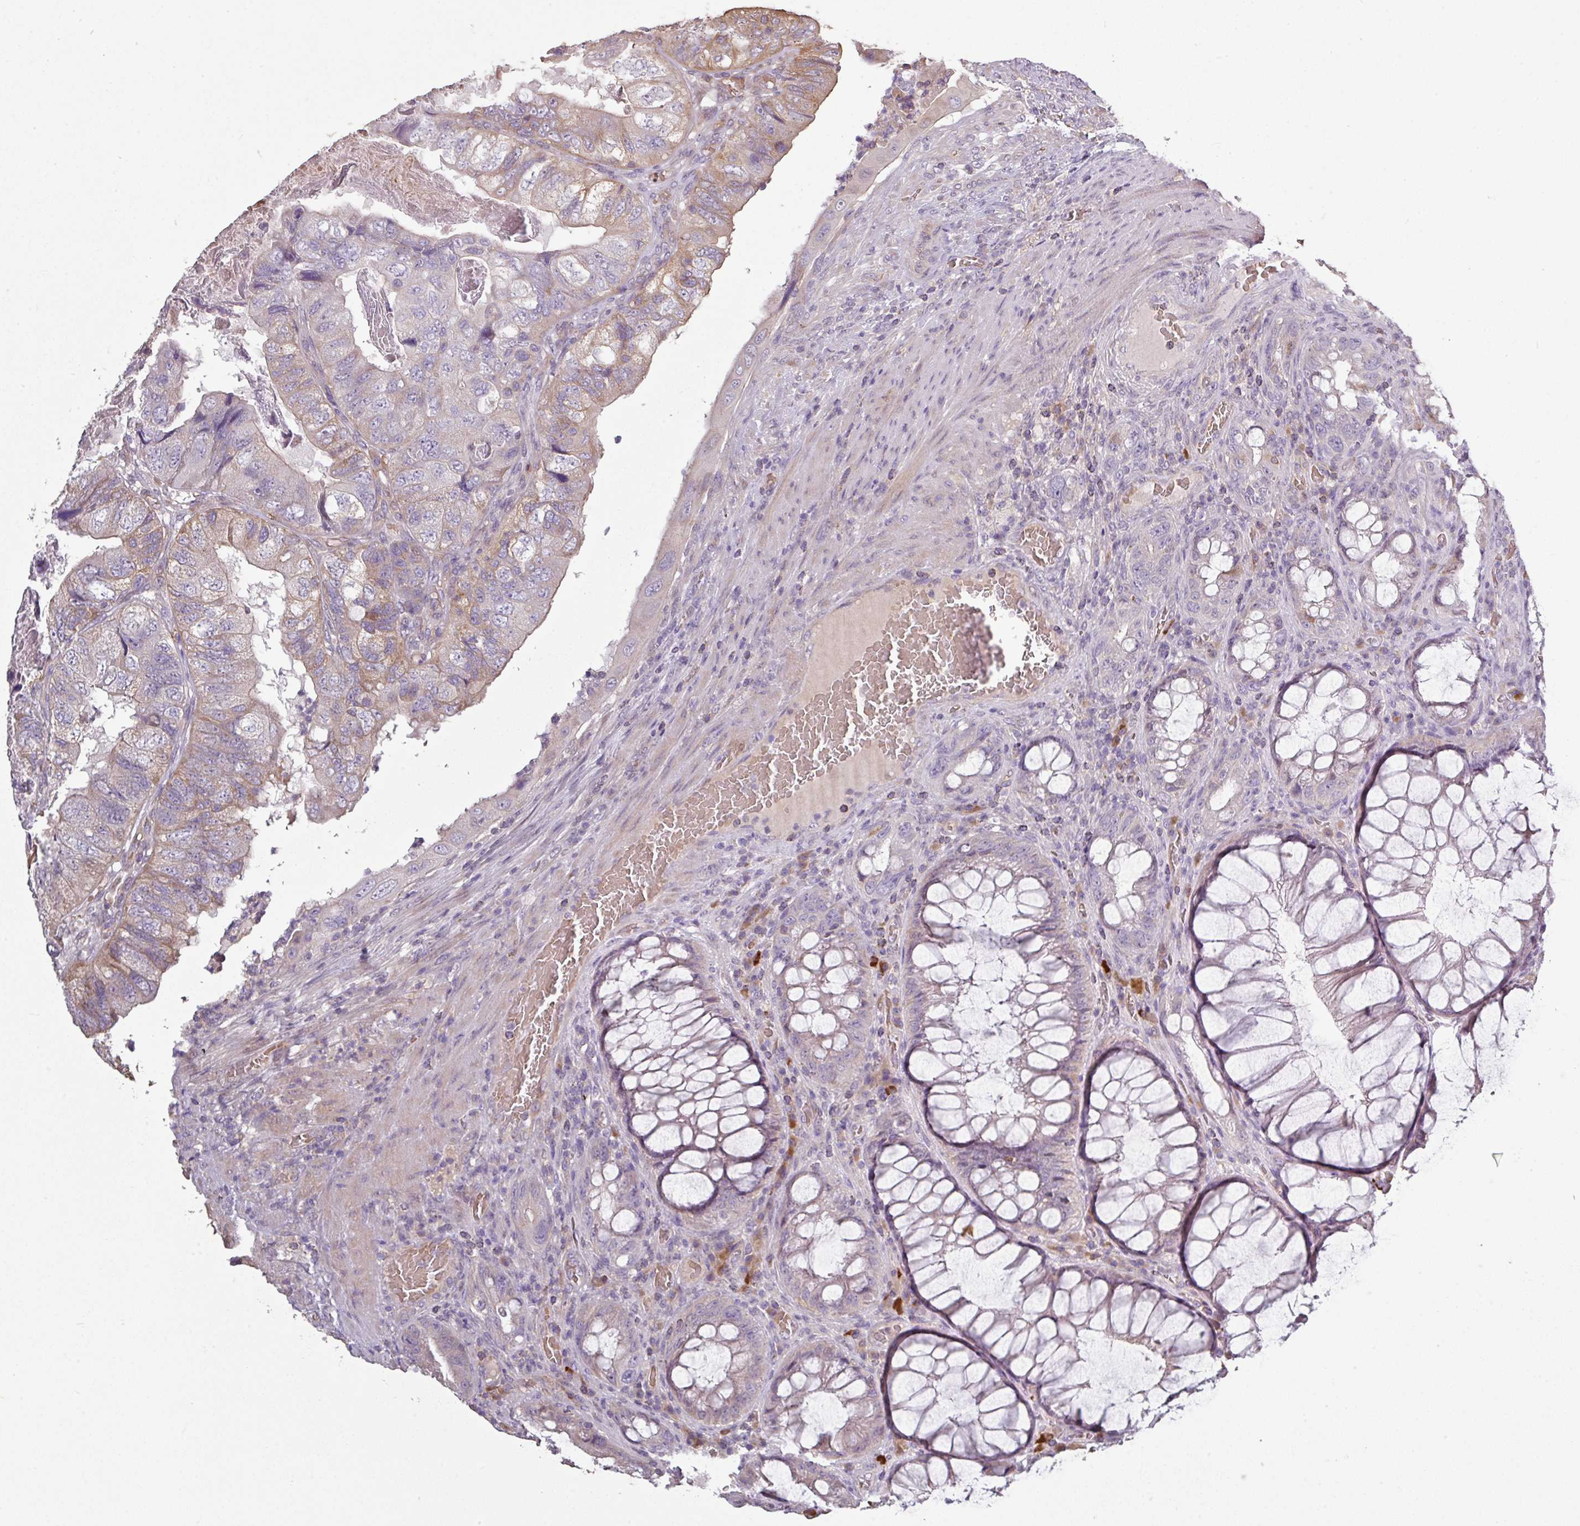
{"staining": {"intensity": "weak", "quantity": "25%-75%", "location": "cytoplasmic/membranous"}, "tissue": "colorectal cancer", "cell_type": "Tumor cells", "image_type": "cancer", "snomed": [{"axis": "morphology", "description": "Adenocarcinoma, NOS"}, {"axis": "topography", "description": "Rectum"}], "caption": "Protein staining reveals weak cytoplasmic/membranous positivity in about 25%-75% of tumor cells in colorectal cancer (adenocarcinoma).", "gene": "NHSL2", "patient": {"sex": "male", "age": 63}}